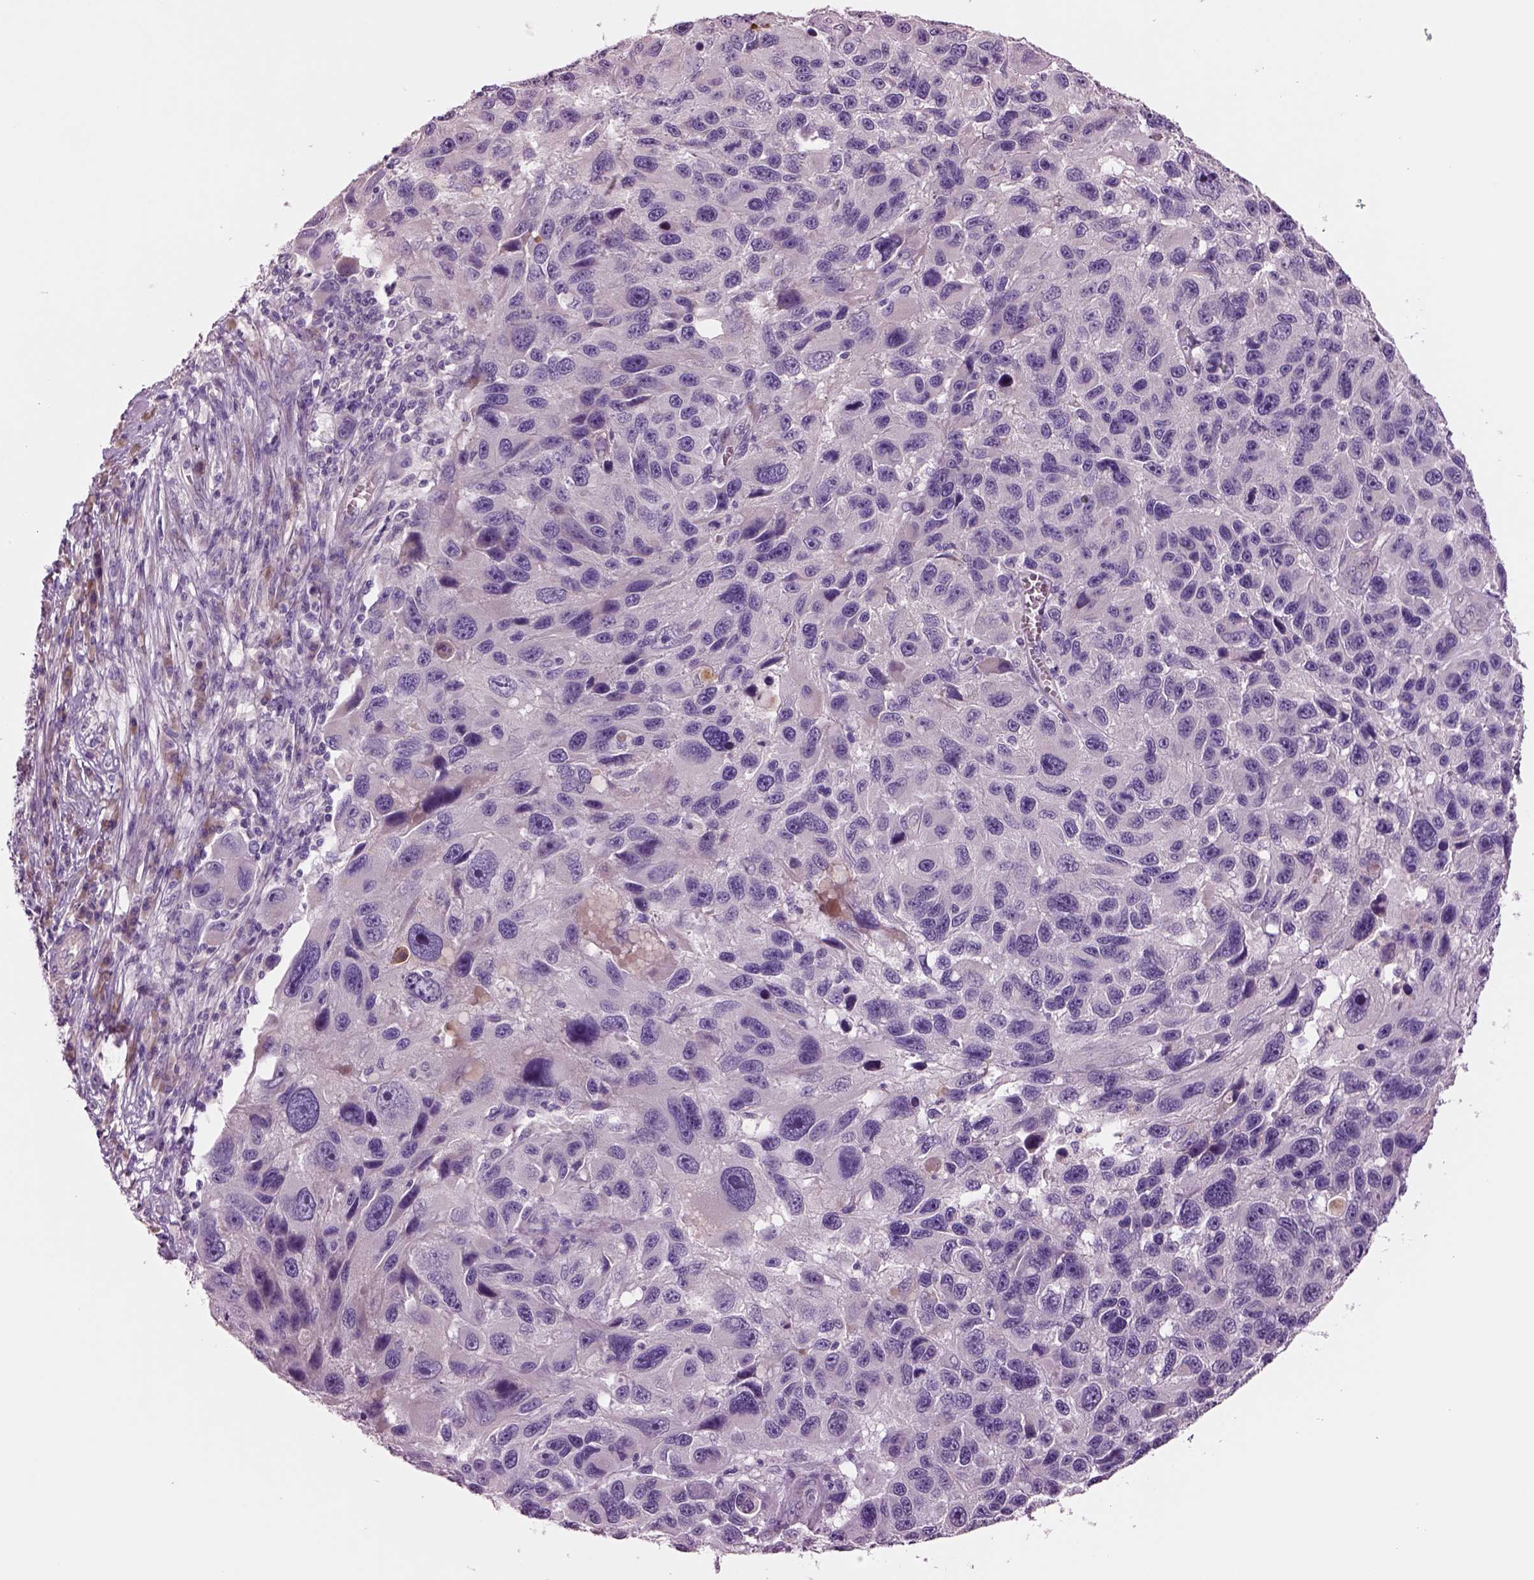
{"staining": {"intensity": "negative", "quantity": "none", "location": "none"}, "tissue": "melanoma", "cell_type": "Tumor cells", "image_type": "cancer", "snomed": [{"axis": "morphology", "description": "Malignant melanoma, NOS"}, {"axis": "topography", "description": "Skin"}], "caption": "High power microscopy histopathology image of an immunohistochemistry (IHC) micrograph of malignant melanoma, revealing no significant staining in tumor cells.", "gene": "PLPP7", "patient": {"sex": "male", "age": 53}}